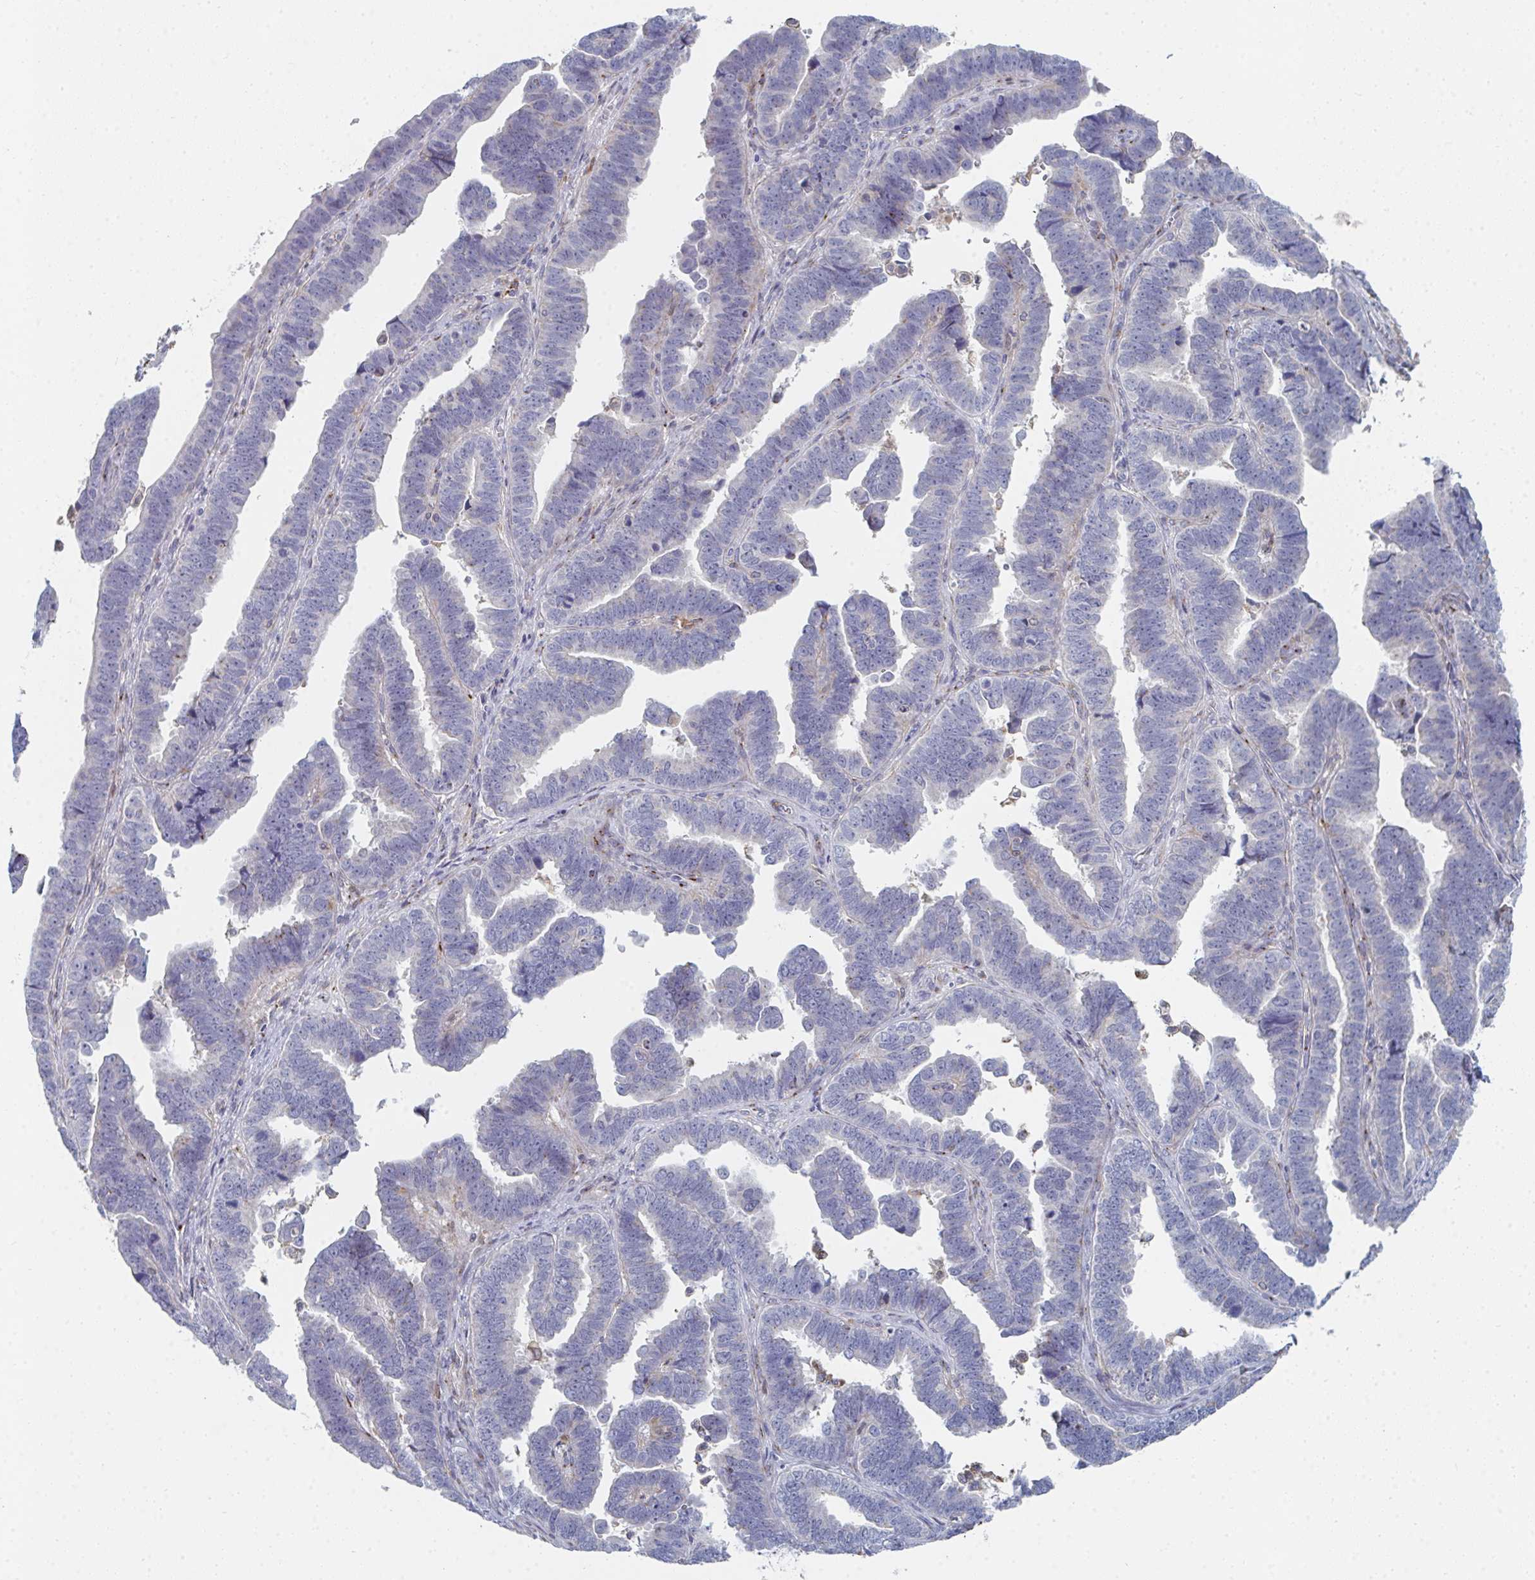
{"staining": {"intensity": "negative", "quantity": "none", "location": "none"}, "tissue": "endometrial cancer", "cell_type": "Tumor cells", "image_type": "cancer", "snomed": [{"axis": "morphology", "description": "Adenocarcinoma, NOS"}, {"axis": "topography", "description": "Endometrium"}], "caption": "IHC micrograph of human endometrial cancer stained for a protein (brown), which exhibits no staining in tumor cells.", "gene": "PSMG1", "patient": {"sex": "female", "age": 75}}